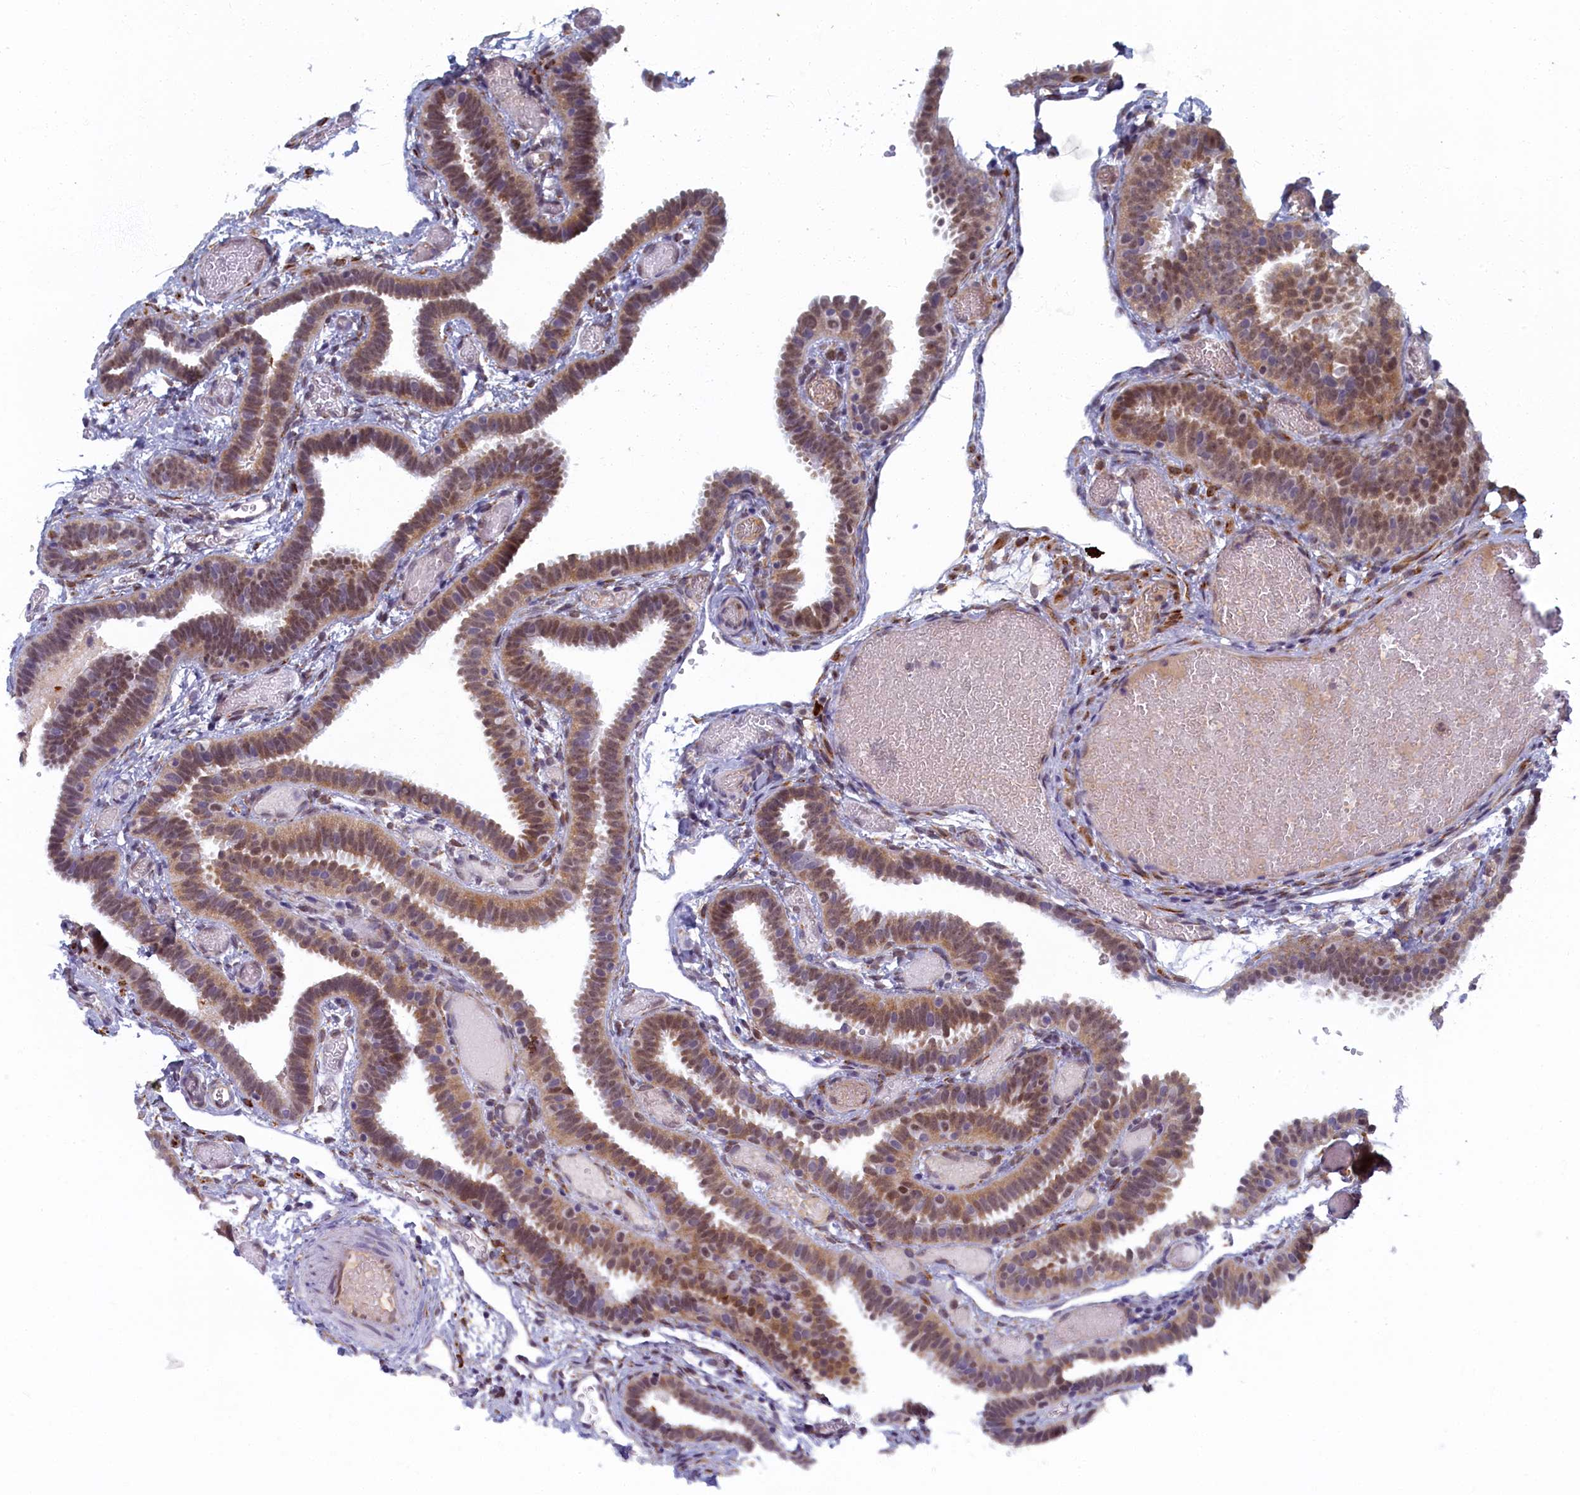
{"staining": {"intensity": "moderate", "quantity": ">75%", "location": "cytoplasmic/membranous,nuclear"}, "tissue": "fallopian tube", "cell_type": "Glandular cells", "image_type": "normal", "snomed": [{"axis": "morphology", "description": "Normal tissue, NOS"}, {"axis": "topography", "description": "Fallopian tube"}], "caption": "Fallopian tube stained for a protein reveals moderate cytoplasmic/membranous,nuclear positivity in glandular cells. (DAB IHC with brightfield microscopy, high magnification).", "gene": "DNAJC17", "patient": {"sex": "female", "age": 37}}